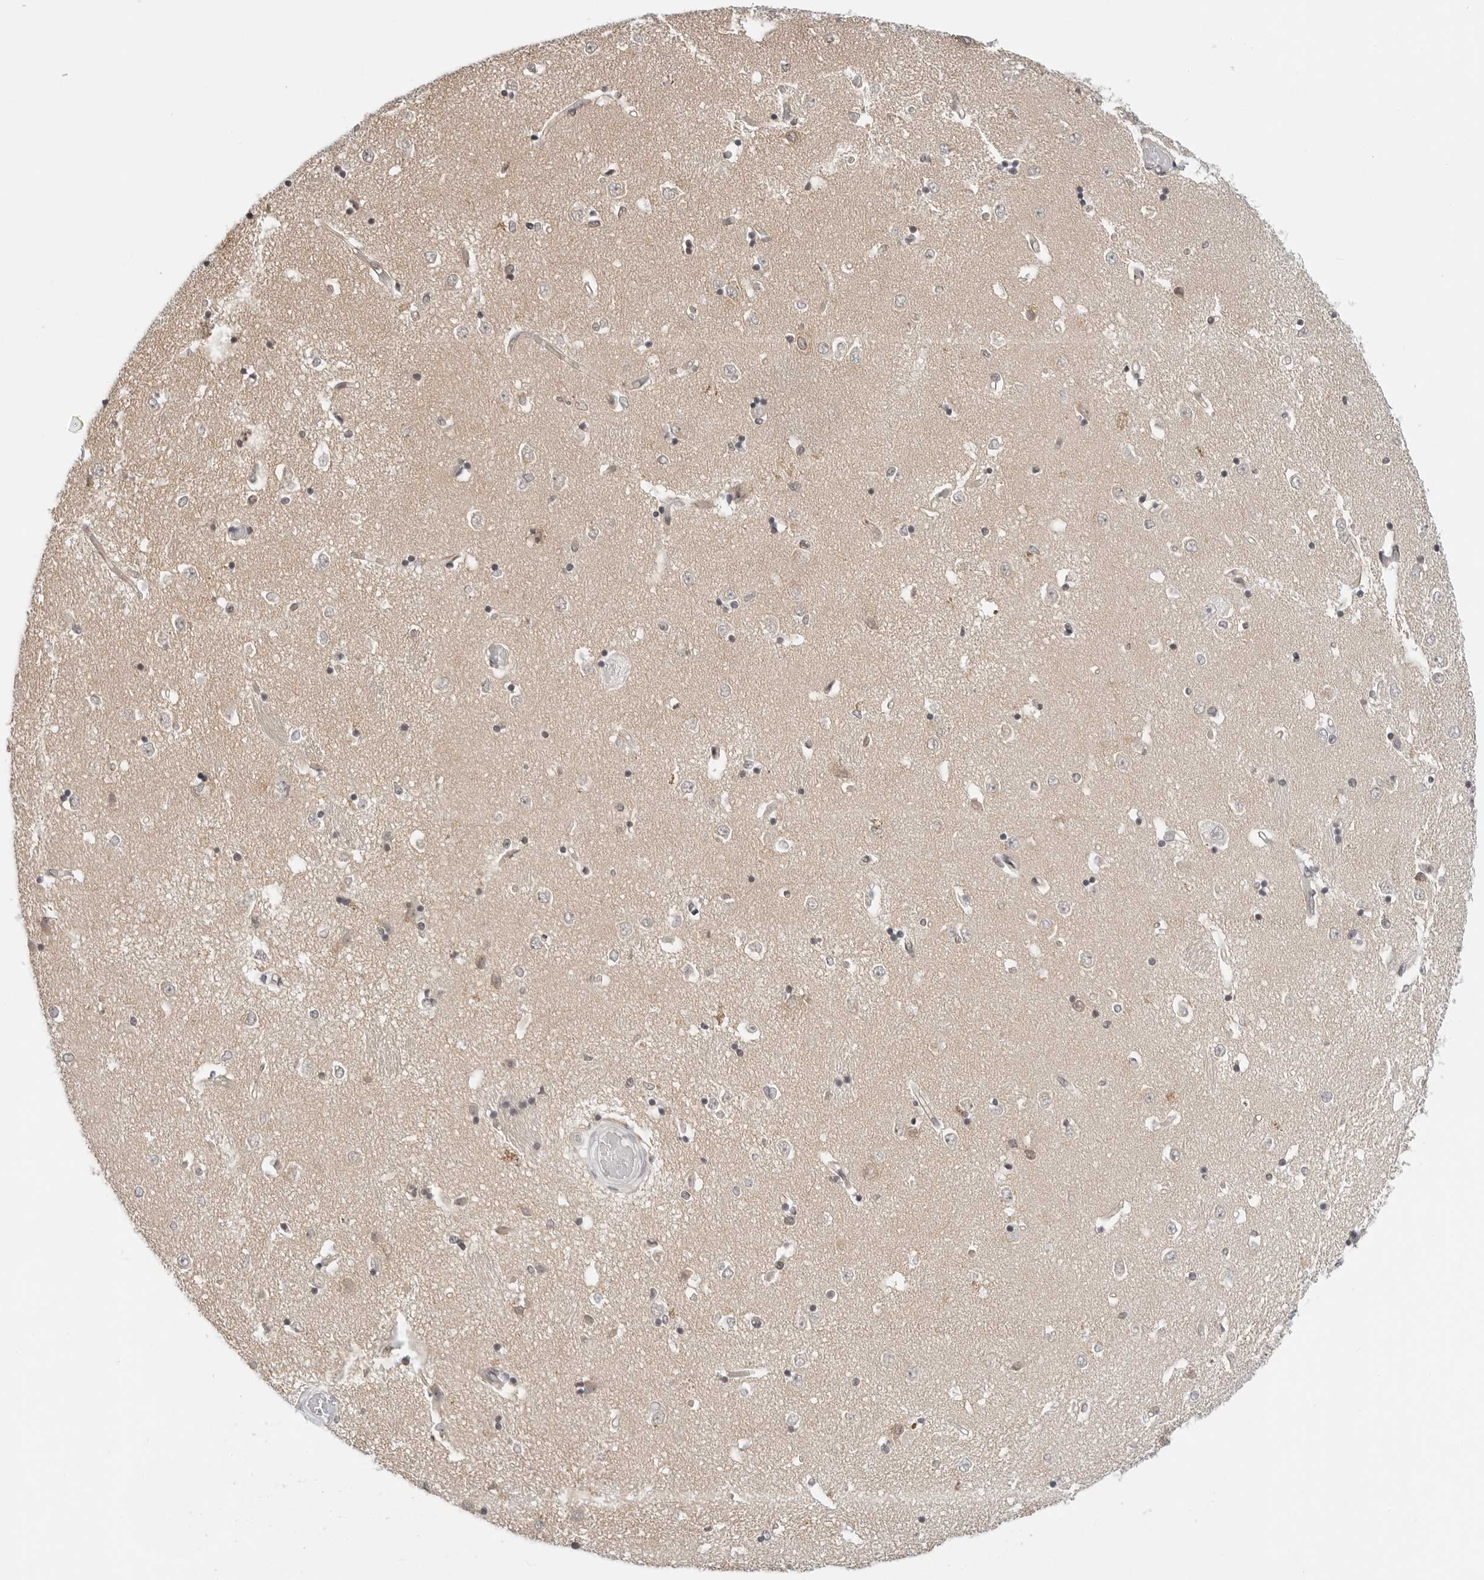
{"staining": {"intensity": "moderate", "quantity": "<25%", "location": "nuclear"}, "tissue": "caudate", "cell_type": "Glial cells", "image_type": "normal", "snomed": [{"axis": "morphology", "description": "Normal tissue, NOS"}, {"axis": "topography", "description": "Lateral ventricle wall"}], "caption": "Caudate stained with DAB immunohistochemistry displays low levels of moderate nuclear expression in about <25% of glial cells.", "gene": "TSEN2", "patient": {"sex": "male", "age": 45}}